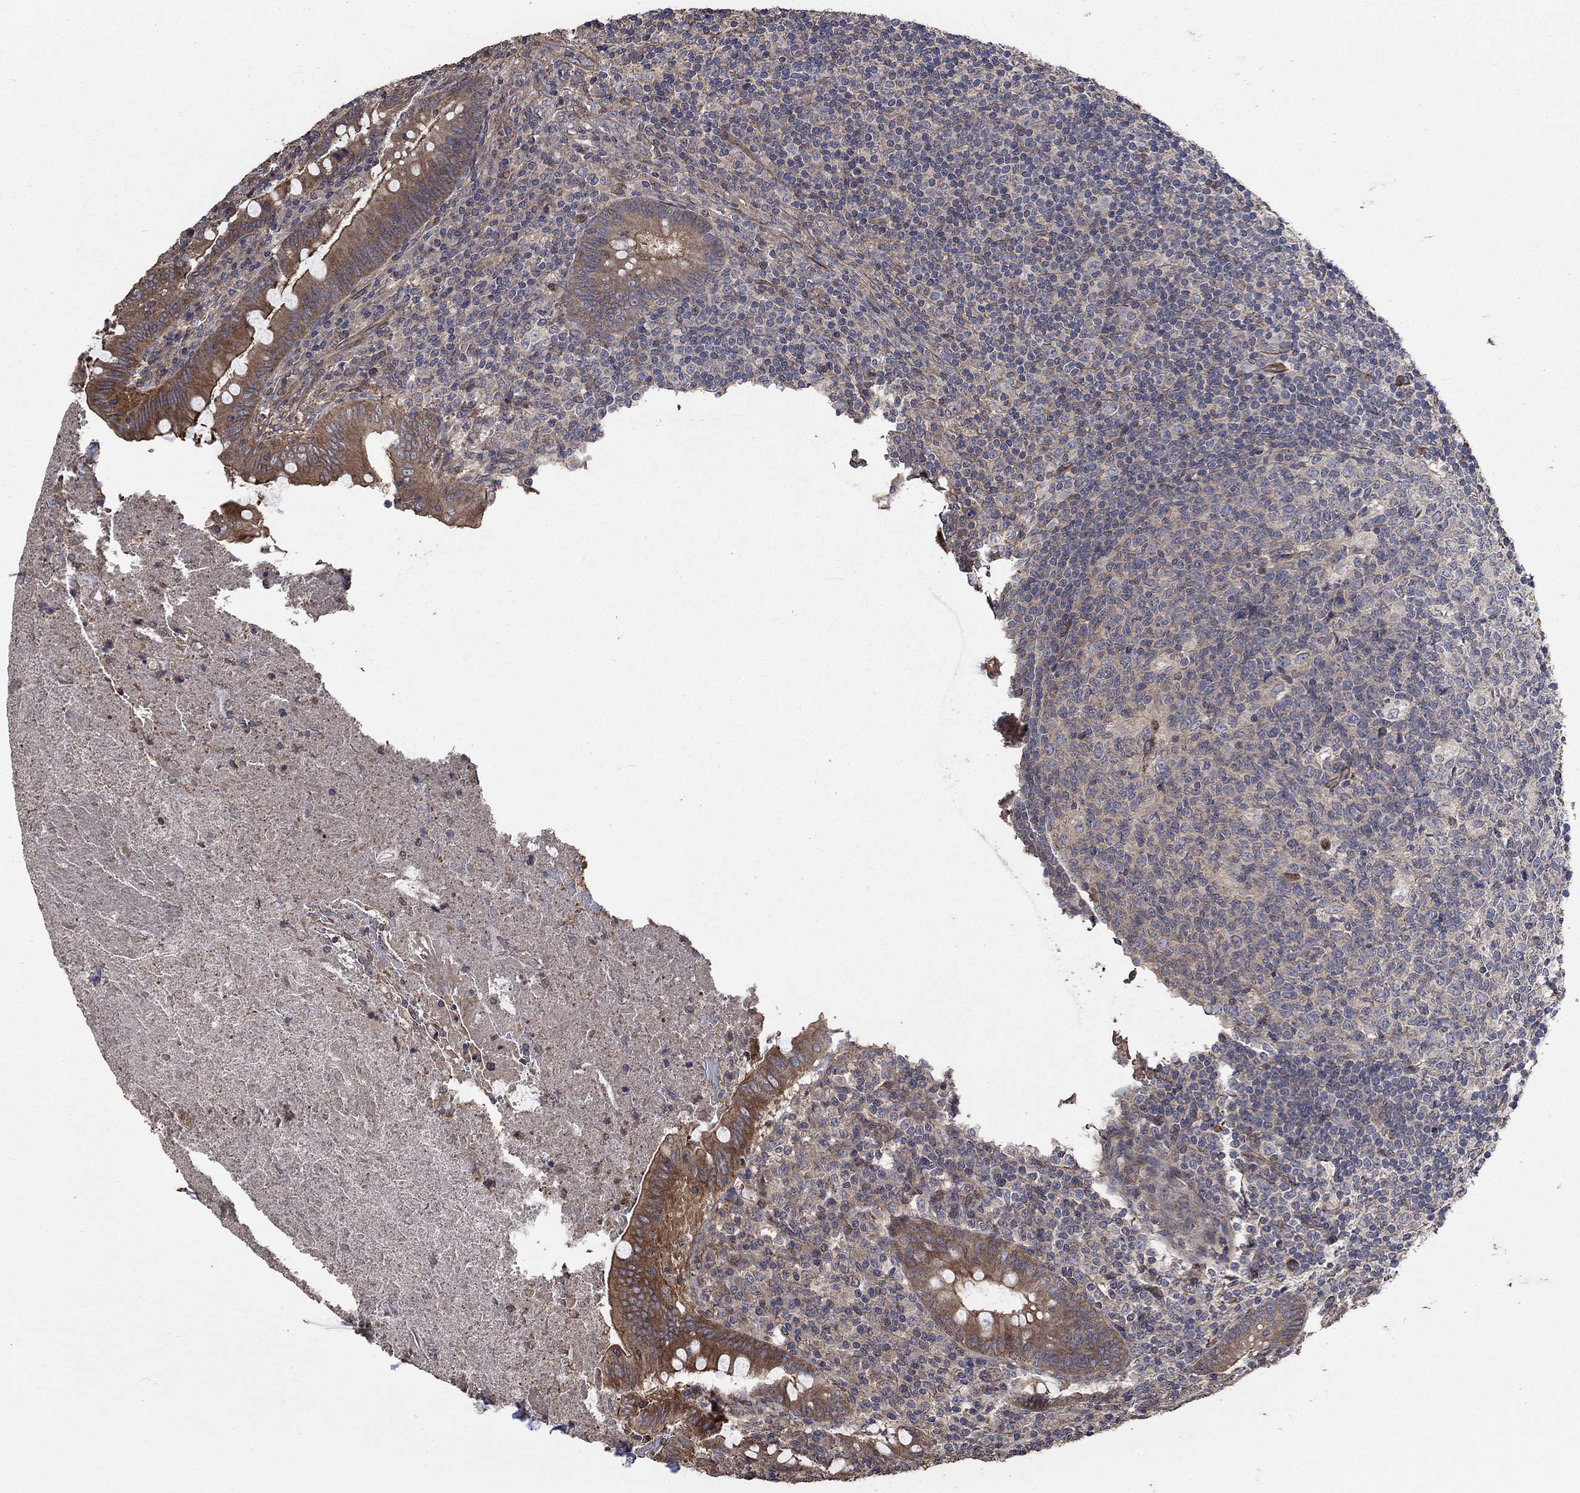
{"staining": {"intensity": "moderate", "quantity": ">75%", "location": "cytoplasmic/membranous"}, "tissue": "appendix", "cell_type": "Glandular cells", "image_type": "normal", "snomed": [{"axis": "morphology", "description": "Normal tissue, NOS"}, {"axis": "topography", "description": "Appendix"}], "caption": "Human appendix stained for a protein (brown) reveals moderate cytoplasmic/membranous positive positivity in about >75% of glandular cells.", "gene": "PDE3A", "patient": {"sex": "male", "age": 47}}